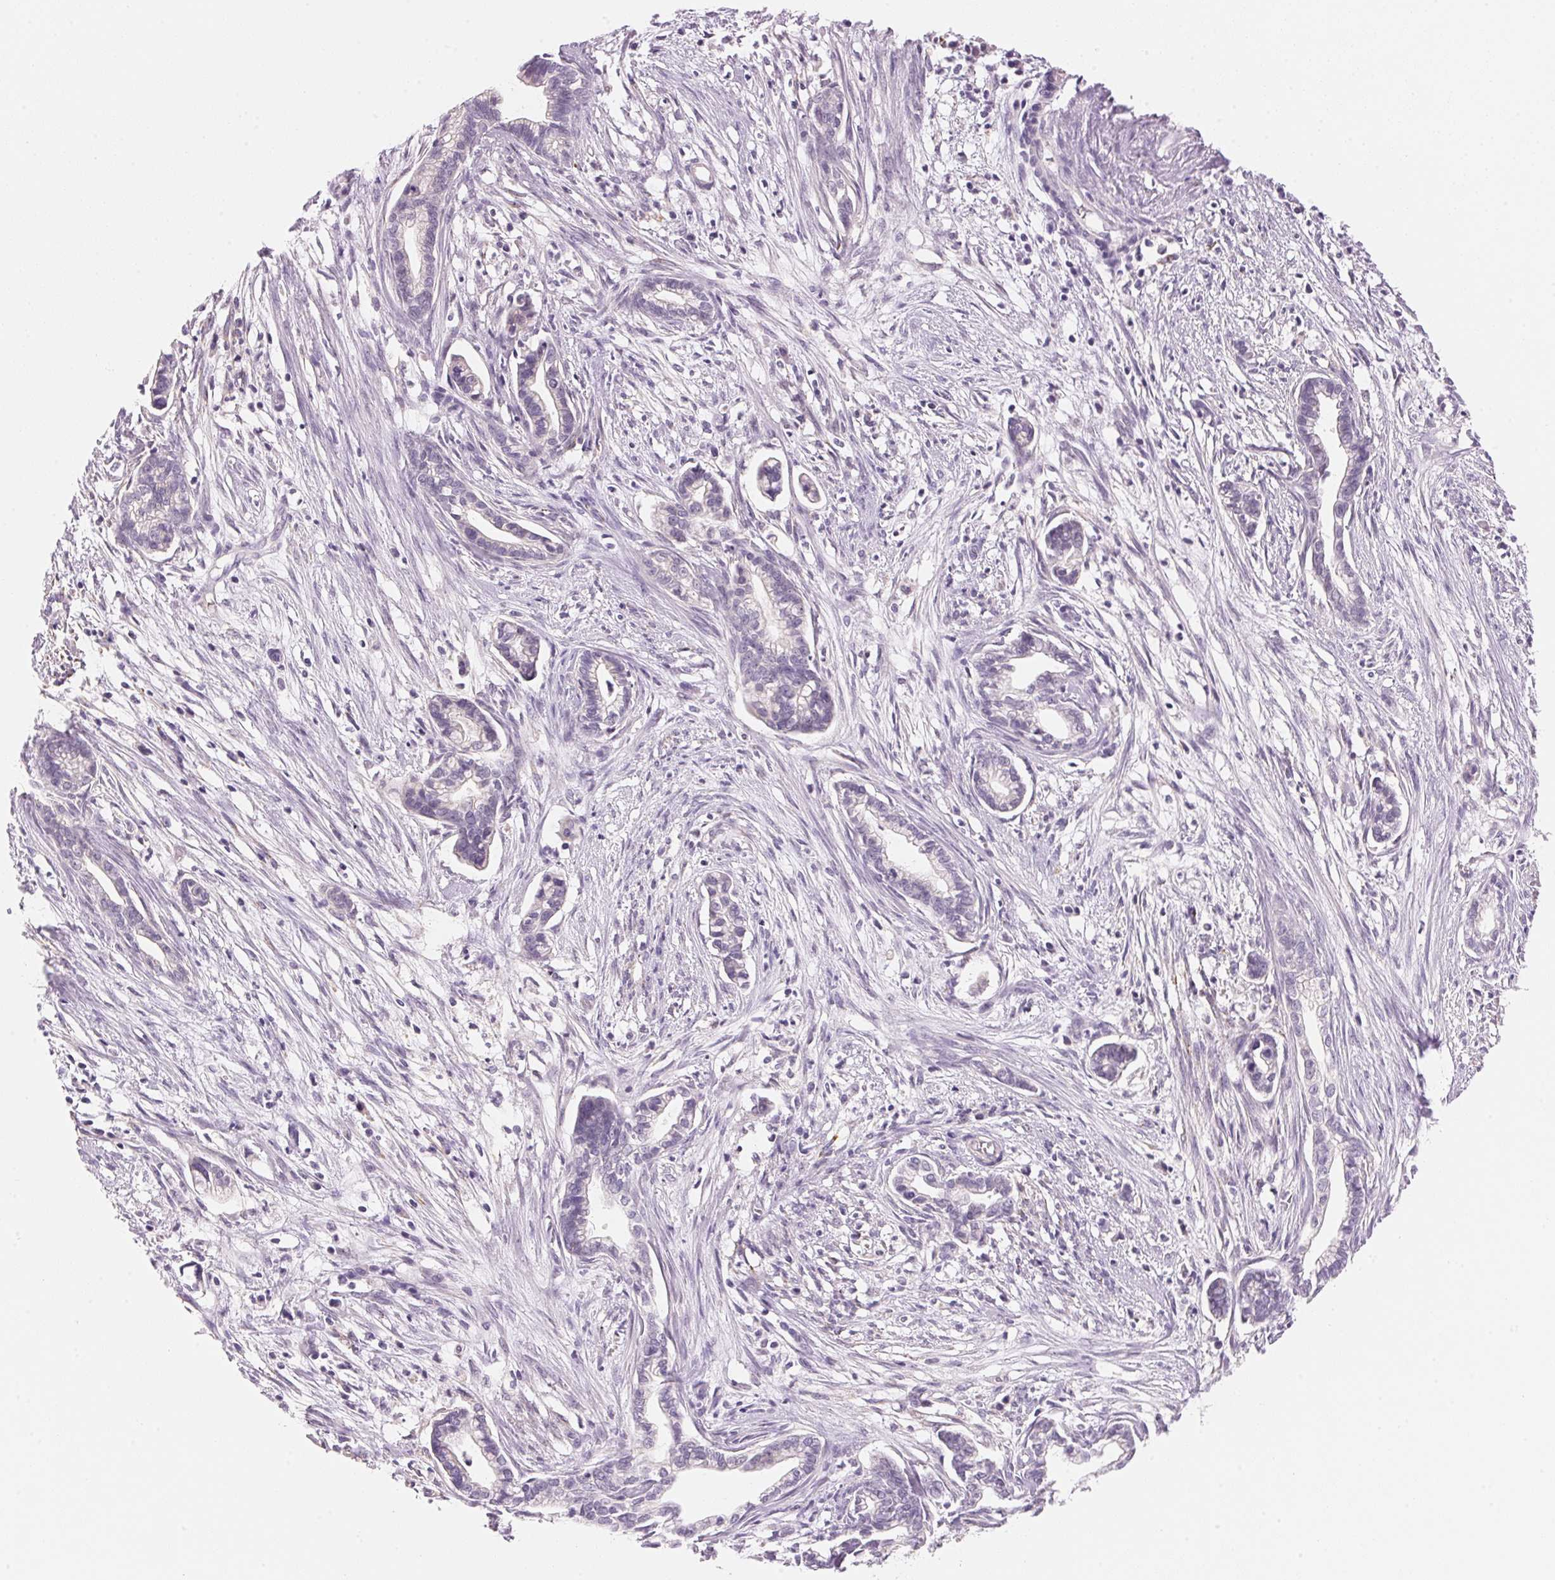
{"staining": {"intensity": "negative", "quantity": "none", "location": "none"}, "tissue": "cervical cancer", "cell_type": "Tumor cells", "image_type": "cancer", "snomed": [{"axis": "morphology", "description": "Adenocarcinoma, NOS"}, {"axis": "topography", "description": "Cervix"}], "caption": "A high-resolution micrograph shows IHC staining of adenocarcinoma (cervical), which exhibits no significant expression in tumor cells.", "gene": "CYP11B1", "patient": {"sex": "female", "age": 62}}